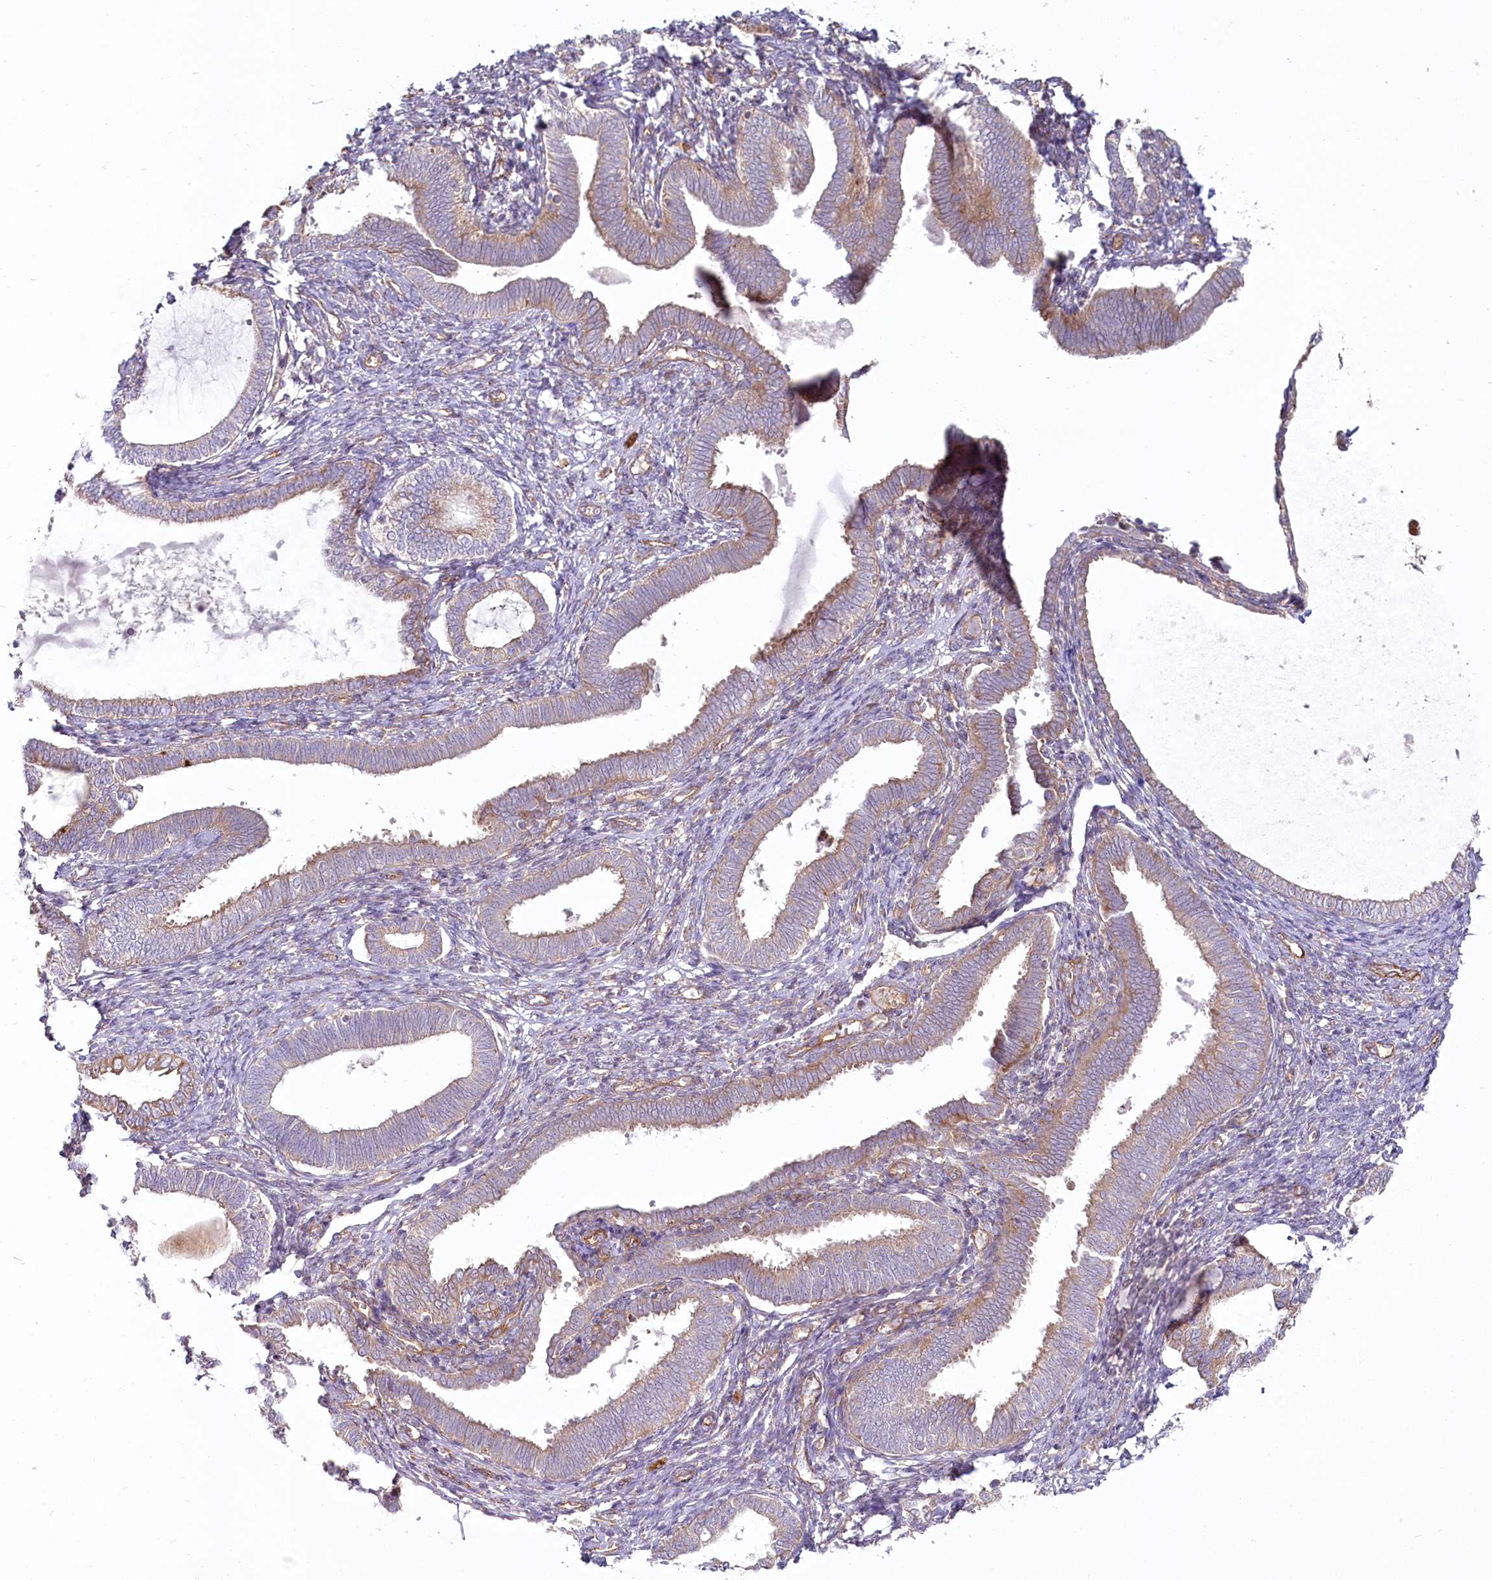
{"staining": {"intensity": "moderate", "quantity": "25%-75%", "location": "cytoplasmic/membranous"}, "tissue": "endometrium", "cell_type": "Cells in endometrial stroma", "image_type": "normal", "snomed": [{"axis": "morphology", "description": "Normal tissue, NOS"}, {"axis": "topography", "description": "Endometrium"}], "caption": "IHC of normal human endometrium shows medium levels of moderate cytoplasmic/membranous positivity in approximately 25%-75% of cells in endometrial stroma. (Stains: DAB in brown, nuclei in blue, Microscopy: brightfield microscopy at high magnification).", "gene": "HARS2", "patient": {"sex": "female", "age": 77}}